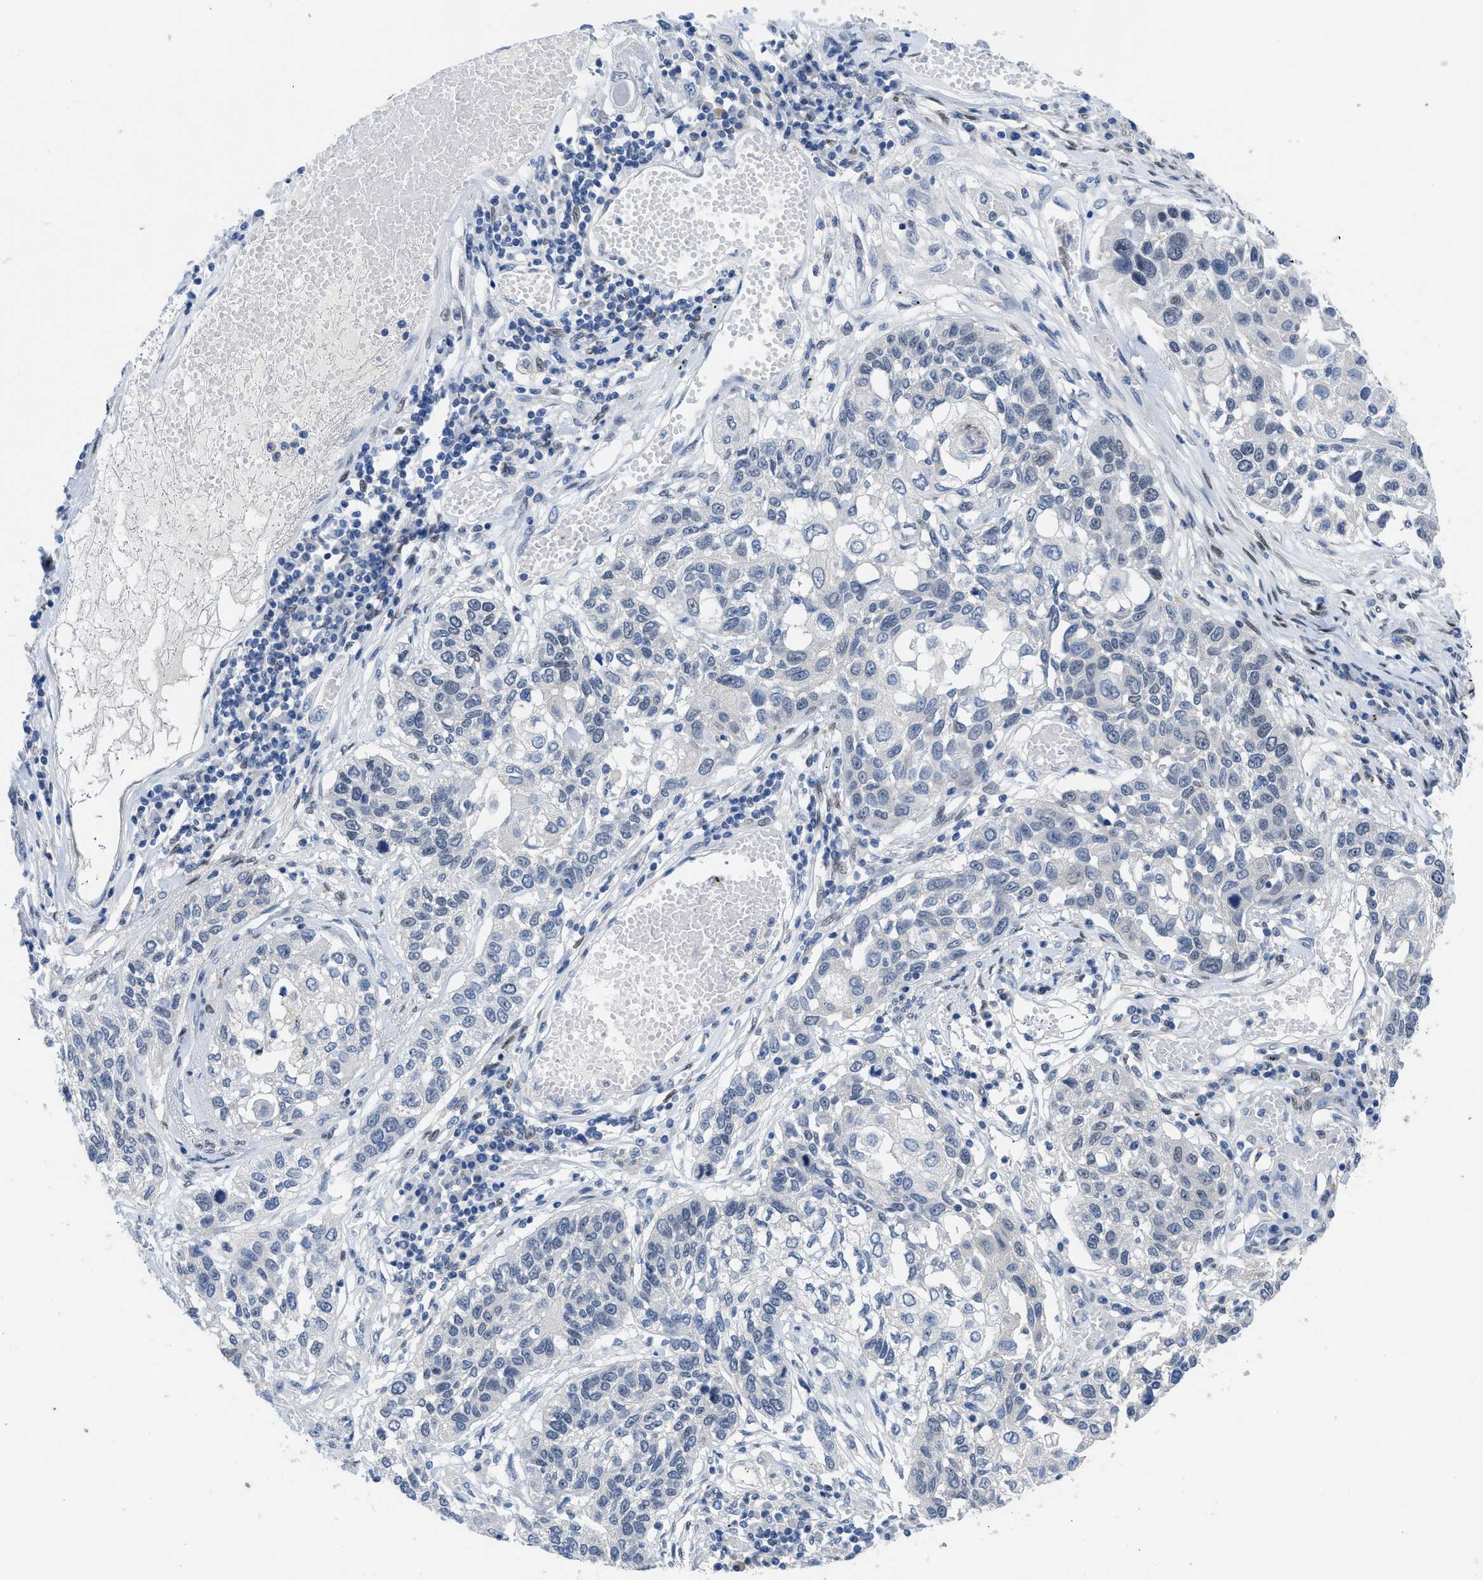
{"staining": {"intensity": "negative", "quantity": "none", "location": "none"}, "tissue": "lung cancer", "cell_type": "Tumor cells", "image_type": "cancer", "snomed": [{"axis": "morphology", "description": "Squamous cell carcinoma, NOS"}, {"axis": "topography", "description": "Lung"}], "caption": "Lung cancer was stained to show a protein in brown. There is no significant positivity in tumor cells. (Immunohistochemistry, brightfield microscopy, high magnification).", "gene": "NFIX", "patient": {"sex": "male", "age": 71}}